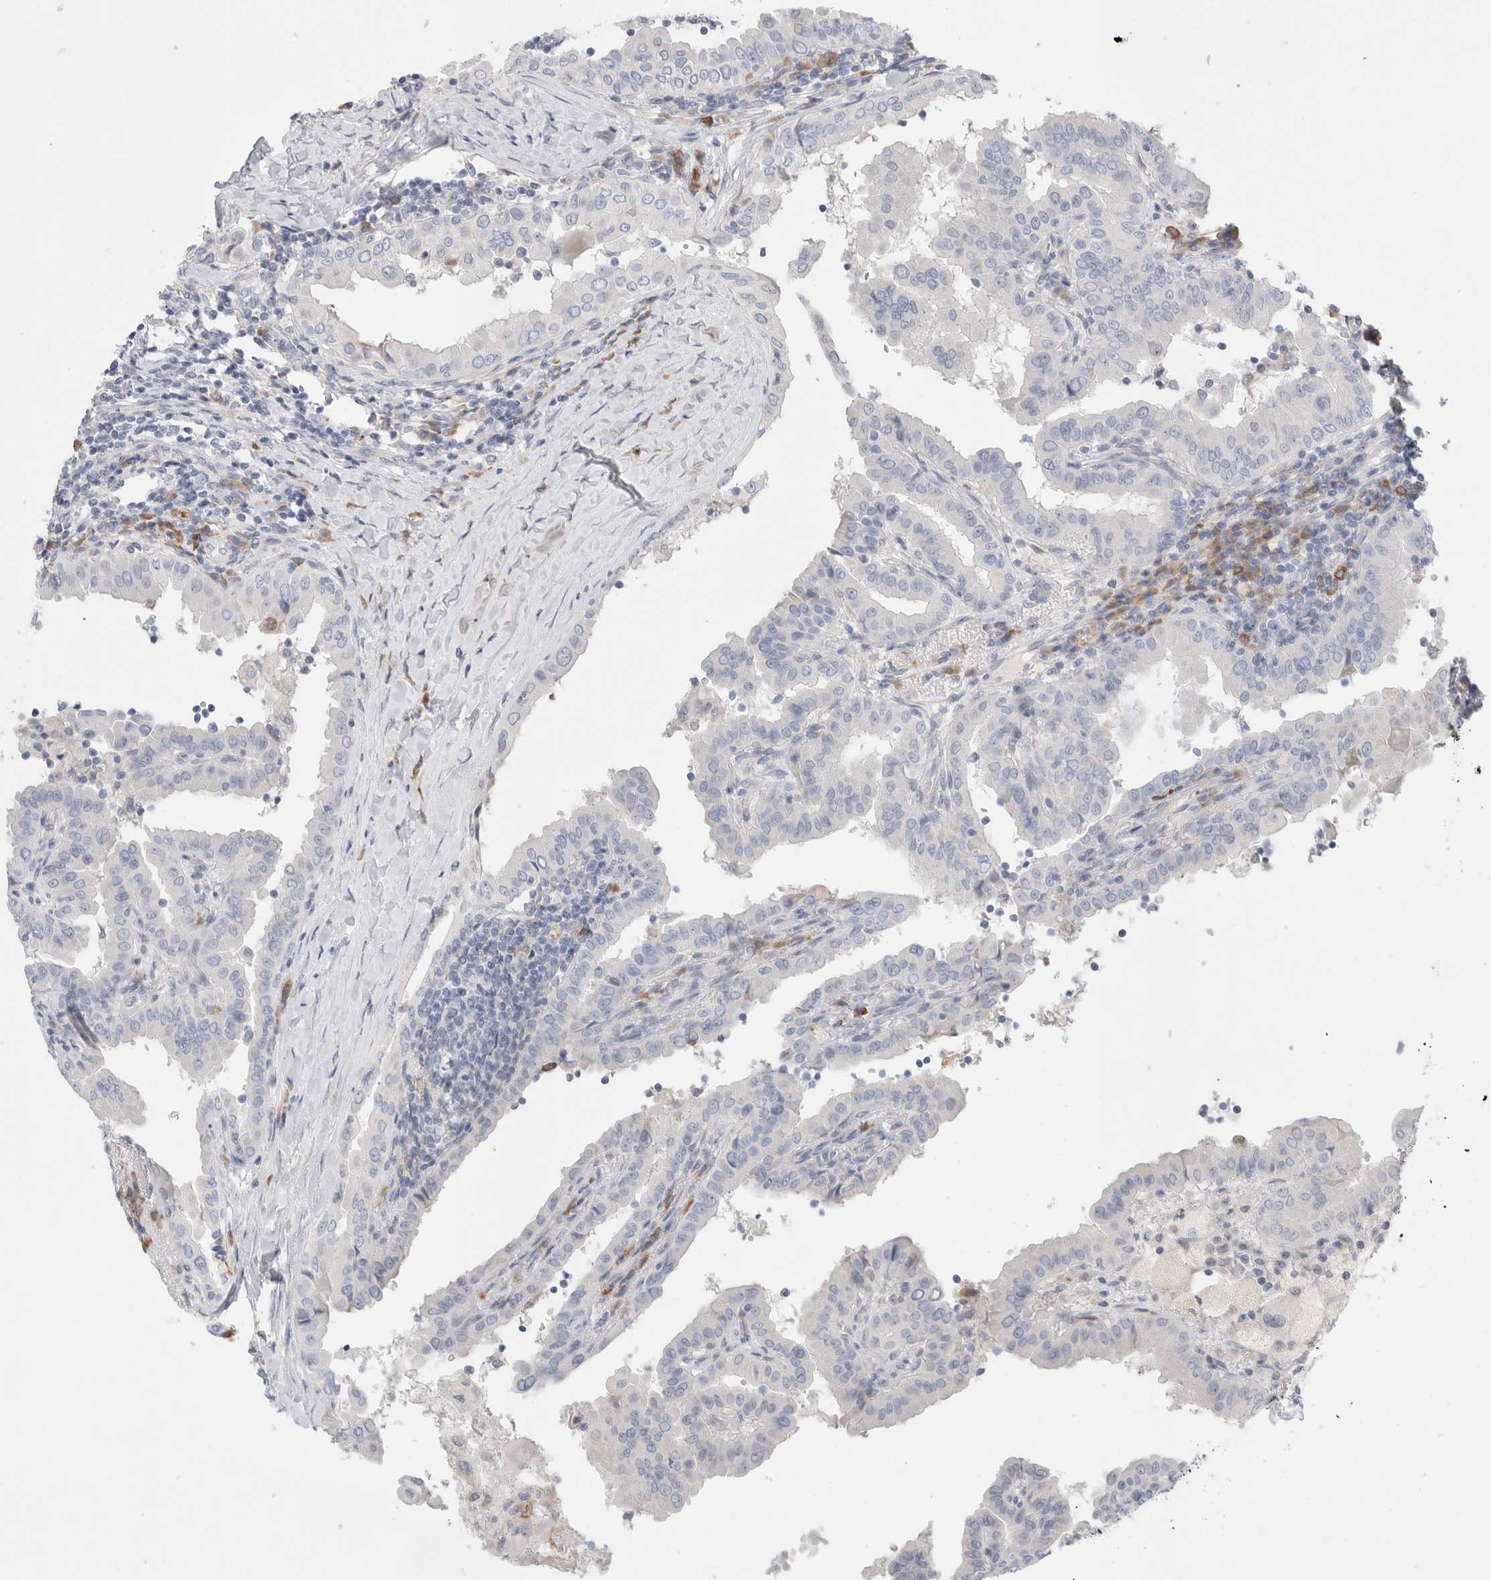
{"staining": {"intensity": "negative", "quantity": "none", "location": "none"}, "tissue": "thyroid cancer", "cell_type": "Tumor cells", "image_type": "cancer", "snomed": [{"axis": "morphology", "description": "Papillary adenocarcinoma, NOS"}, {"axis": "topography", "description": "Thyroid gland"}], "caption": "Immunohistochemical staining of human papillary adenocarcinoma (thyroid) reveals no significant staining in tumor cells.", "gene": "CSK", "patient": {"sex": "male", "age": 33}}